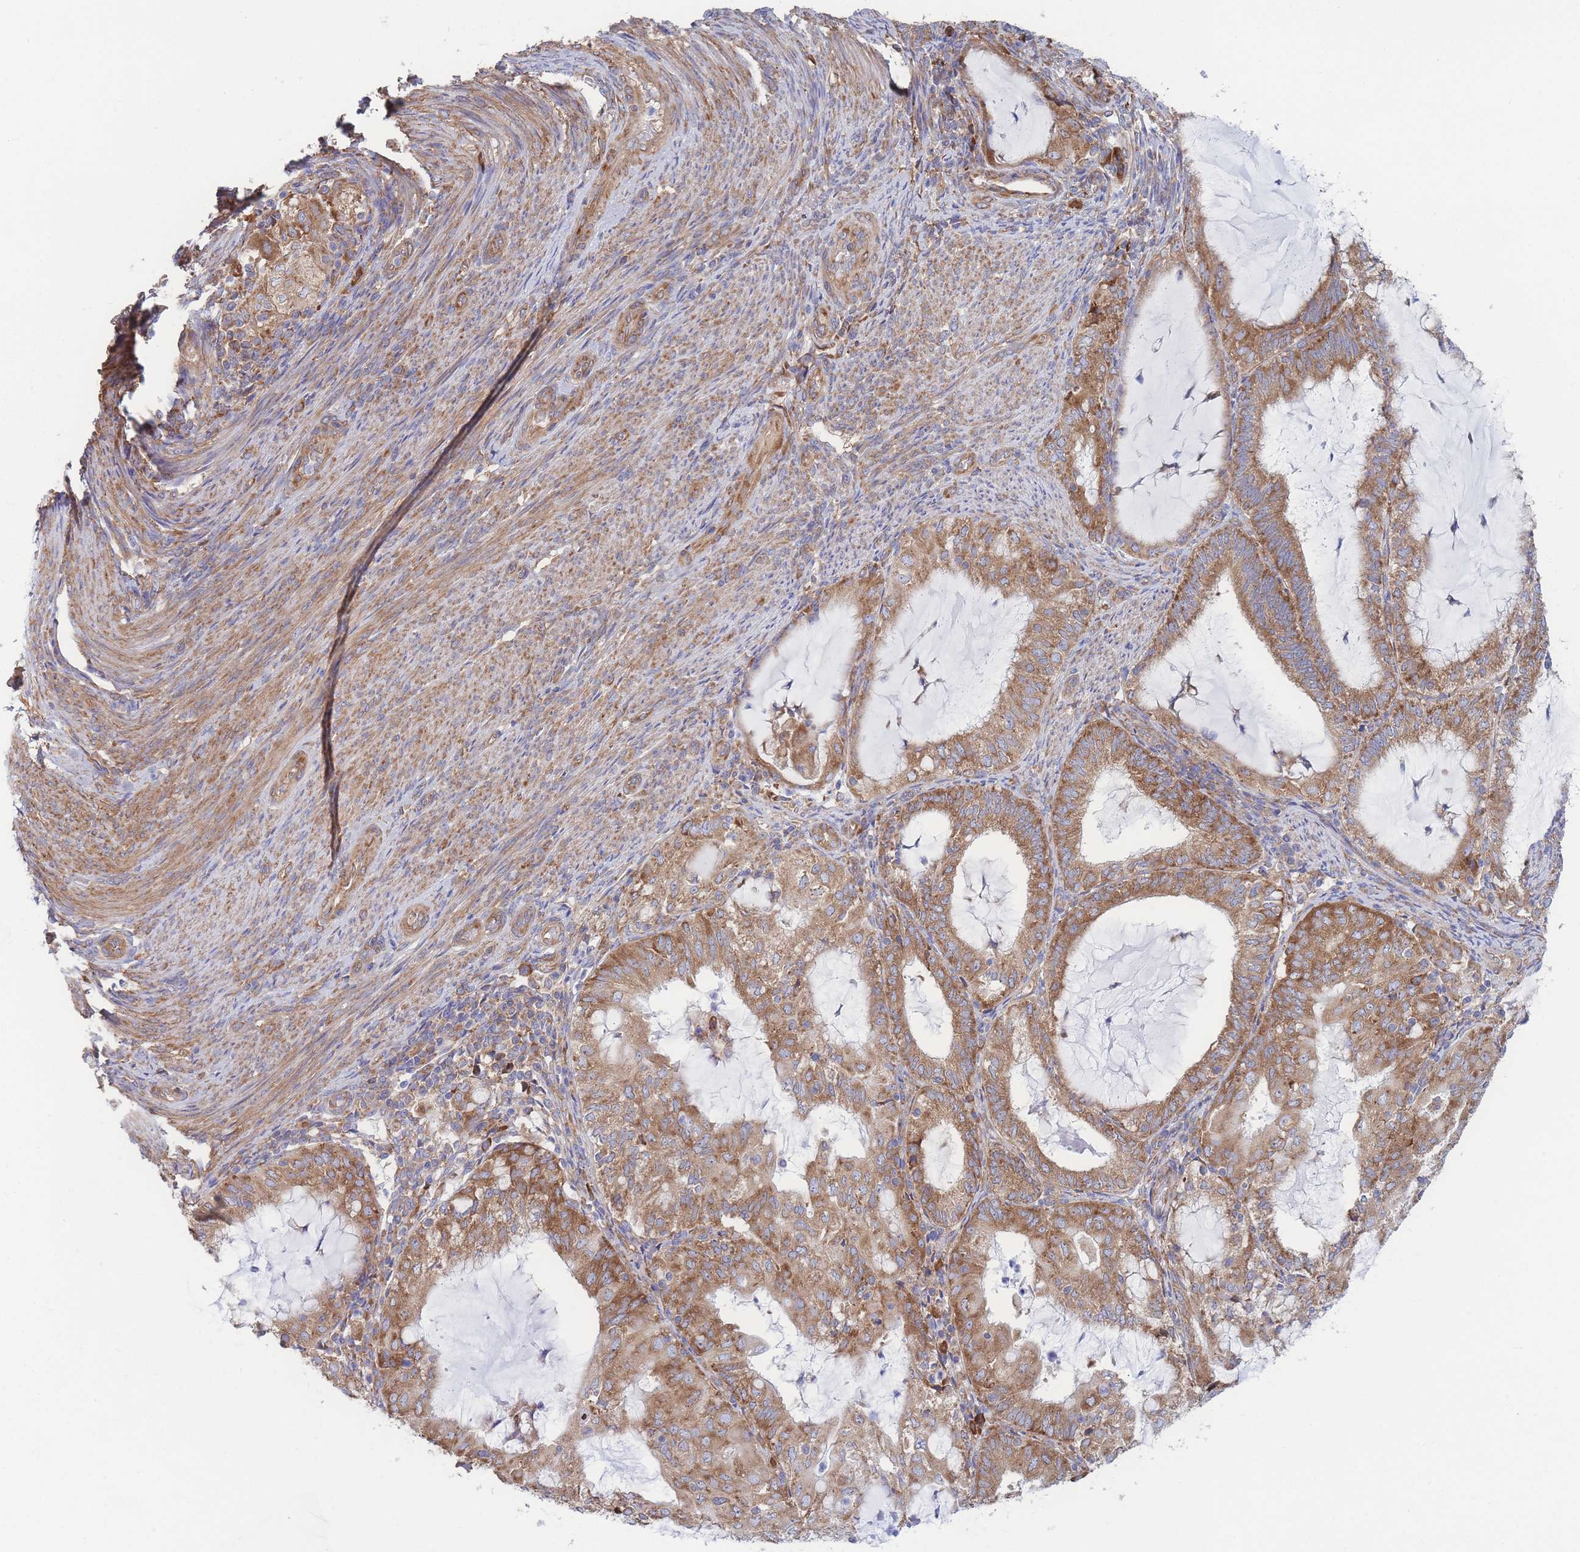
{"staining": {"intensity": "moderate", "quantity": ">75%", "location": "cytoplasmic/membranous"}, "tissue": "endometrial cancer", "cell_type": "Tumor cells", "image_type": "cancer", "snomed": [{"axis": "morphology", "description": "Adenocarcinoma, NOS"}, {"axis": "topography", "description": "Endometrium"}], "caption": "Human endometrial cancer stained with a protein marker exhibits moderate staining in tumor cells.", "gene": "RPL8", "patient": {"sex": "female", "age": 81}}